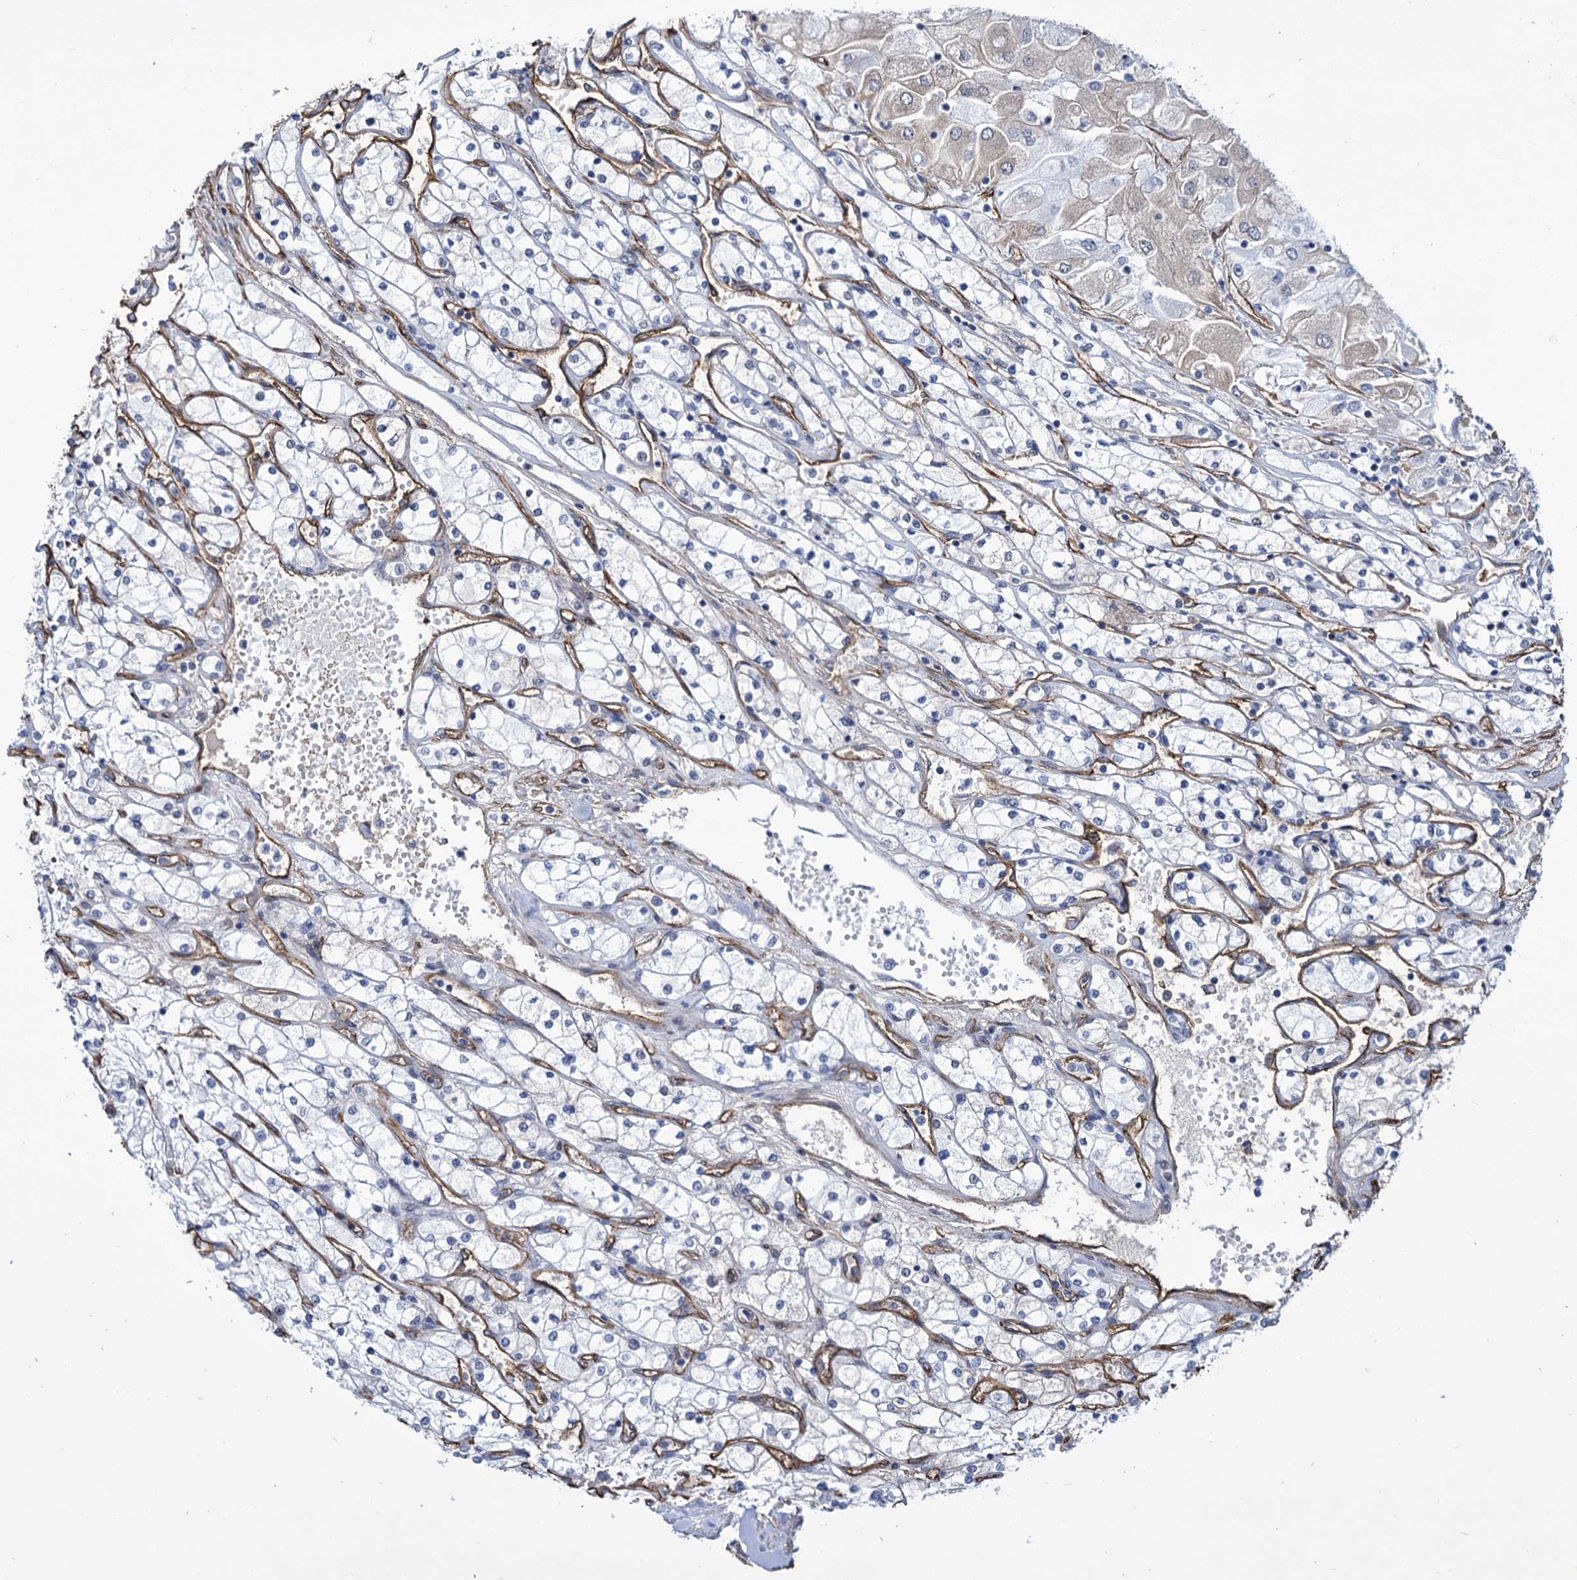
{"staining": {"intensity": "negative", "quantity": "none", "location": "none"}, "tissue": "renal cancer", "cell_type": "Tumor cells", "image_type": "cancer", "snomed": [{"axis": "morphology", "description": "Adenocarcinoma, NOS"}, {"axis": "topography", "description": "Kidney"}], "caption": "IHC histopathology image of neoplastic tissue: renal cancer (adenocarcinoma) stained with DAB shows no significant protein staining in tumor cells. (DAB immunohistochemistry, high magnification).", "gene": "ZC3H12C", "patient": {"sex": "male", "age": 80}}